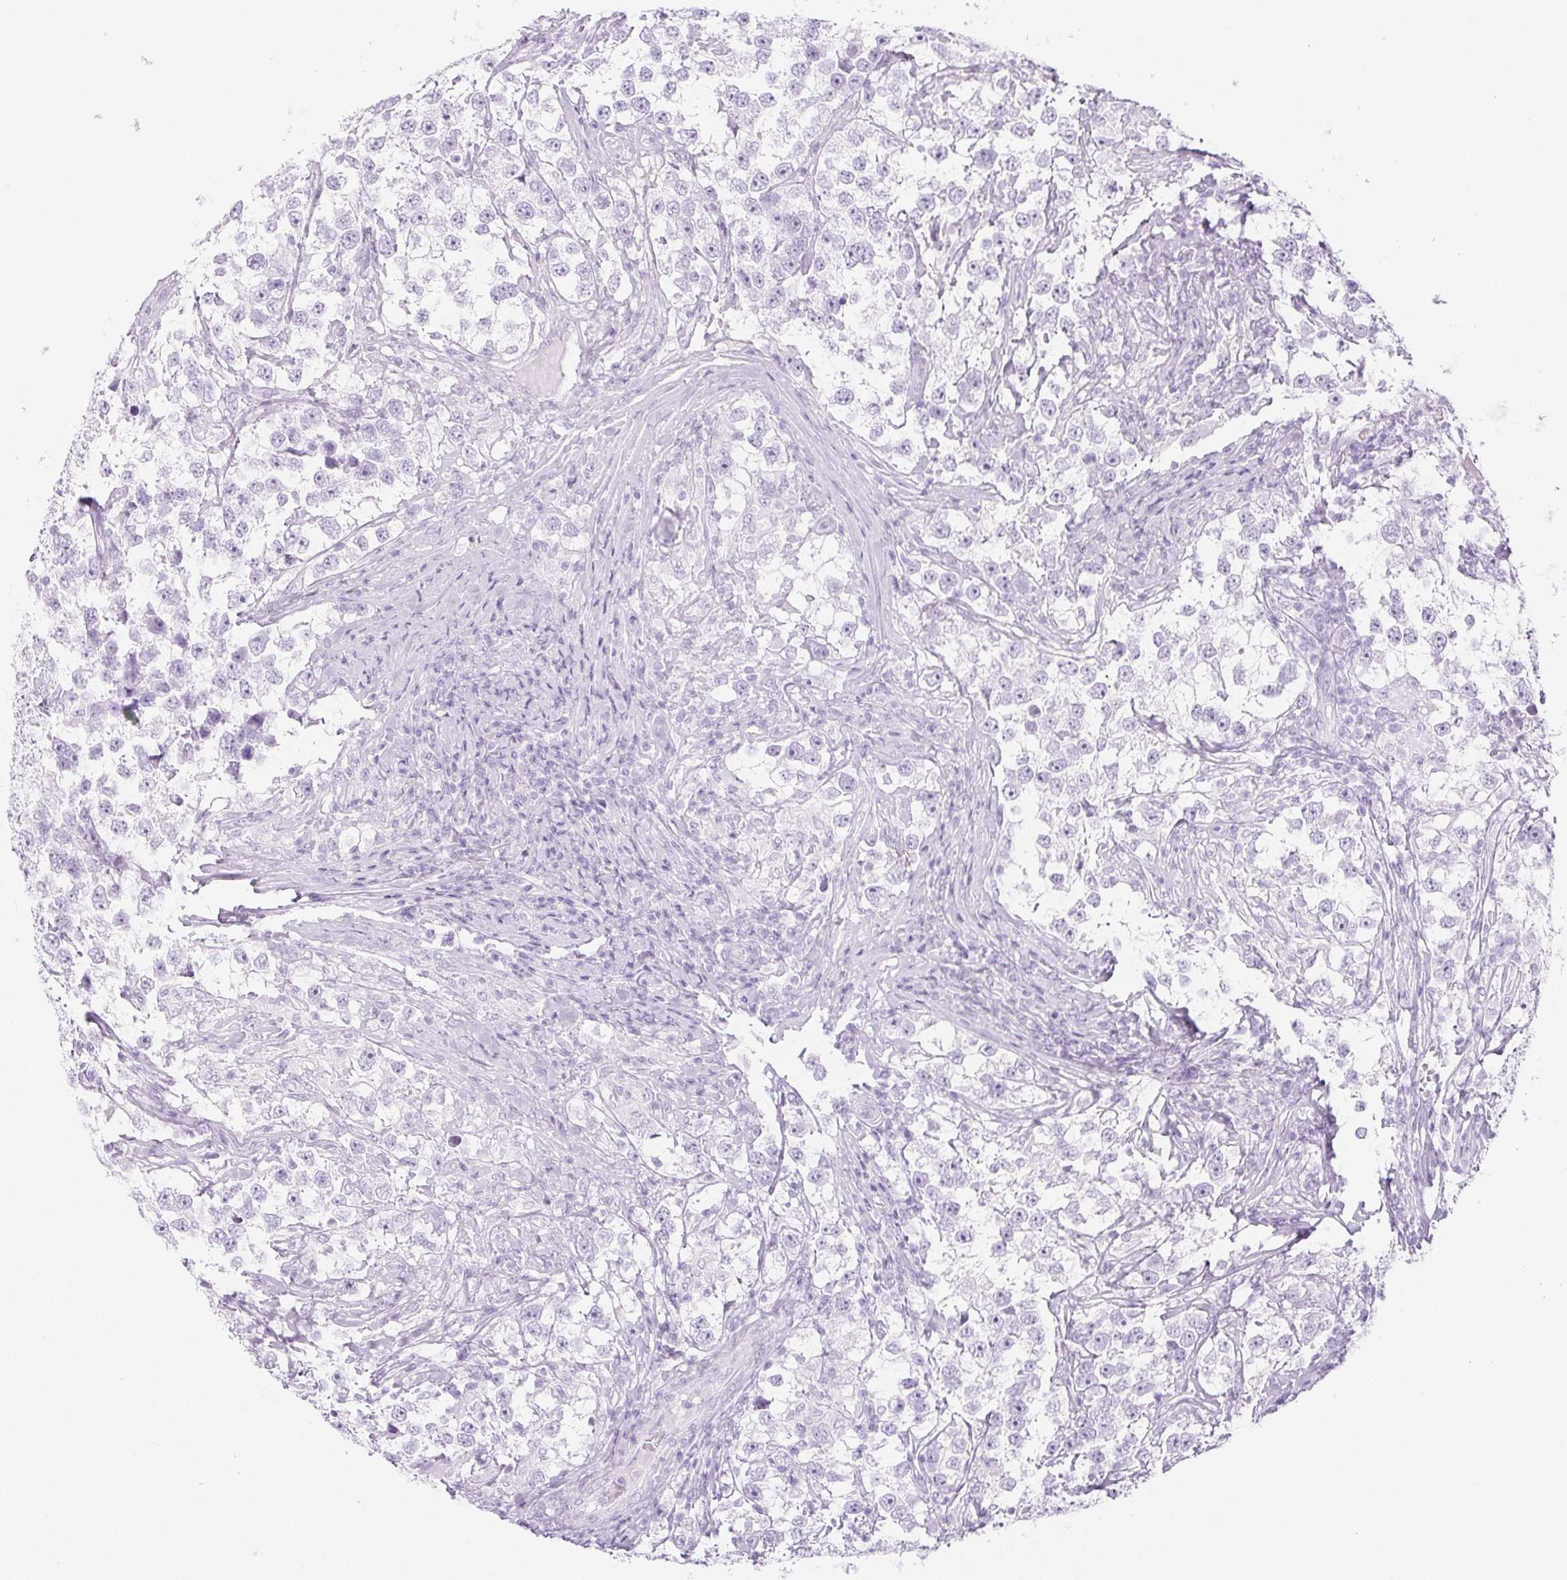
{"staining": {"intensity": "negative", "quantity": "none", "location": "none"}, "tissue": "testis cancer", "cell_type": "Tumor cells", "image_type": "cancer", "snomed": [{"axis": "morphology", "description": "Seminoma, NOS"}, {"axis": "topography", "description": "Testis"}], "caption": "IHC of testis seminoma reveals no expression in tumor cells.", "gene": "PI3", "patient": {"sex": "male", "age": 46}}